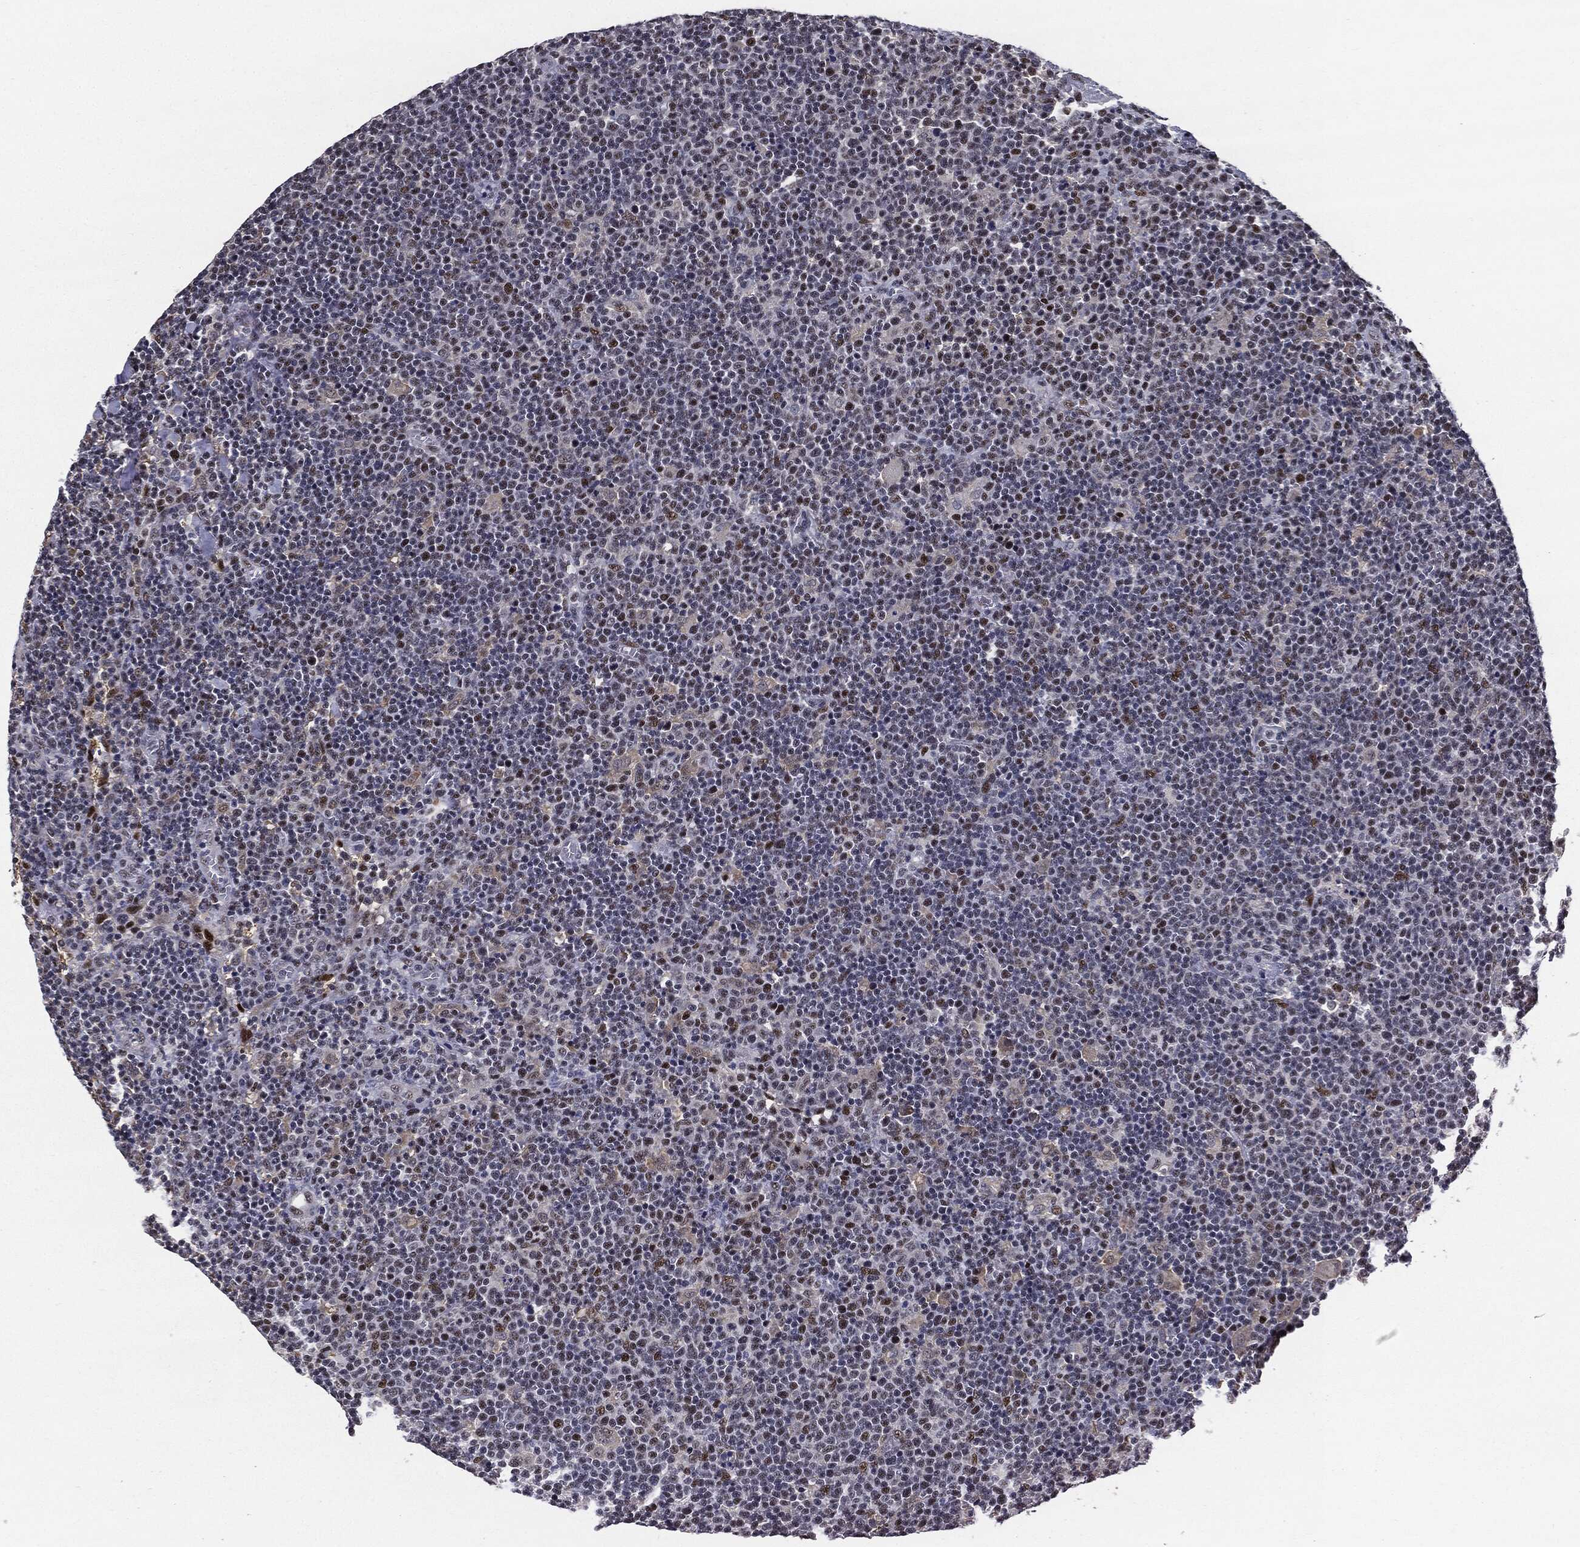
{"staining": {"intensity": "negative", "quantity": "none", "location": "none"}, "tissue": "lymphoma", "cell_type": "Tumor cells", "image_type": "cancer", "snomed": [{"axis": "morphology", "description": "Malignant lymphoma, non-Hodgkin's type, High grade"}, {"axis": "topography", "description": "Lymph node"}], "caption": "Photomicrograph shows no protein positivity in tumor cells of malignant lymphoma, non-Hodgkin's type (high-grade) tissue.", "gene": "JUN", "patient": {"sex": "male", "age": 61}}